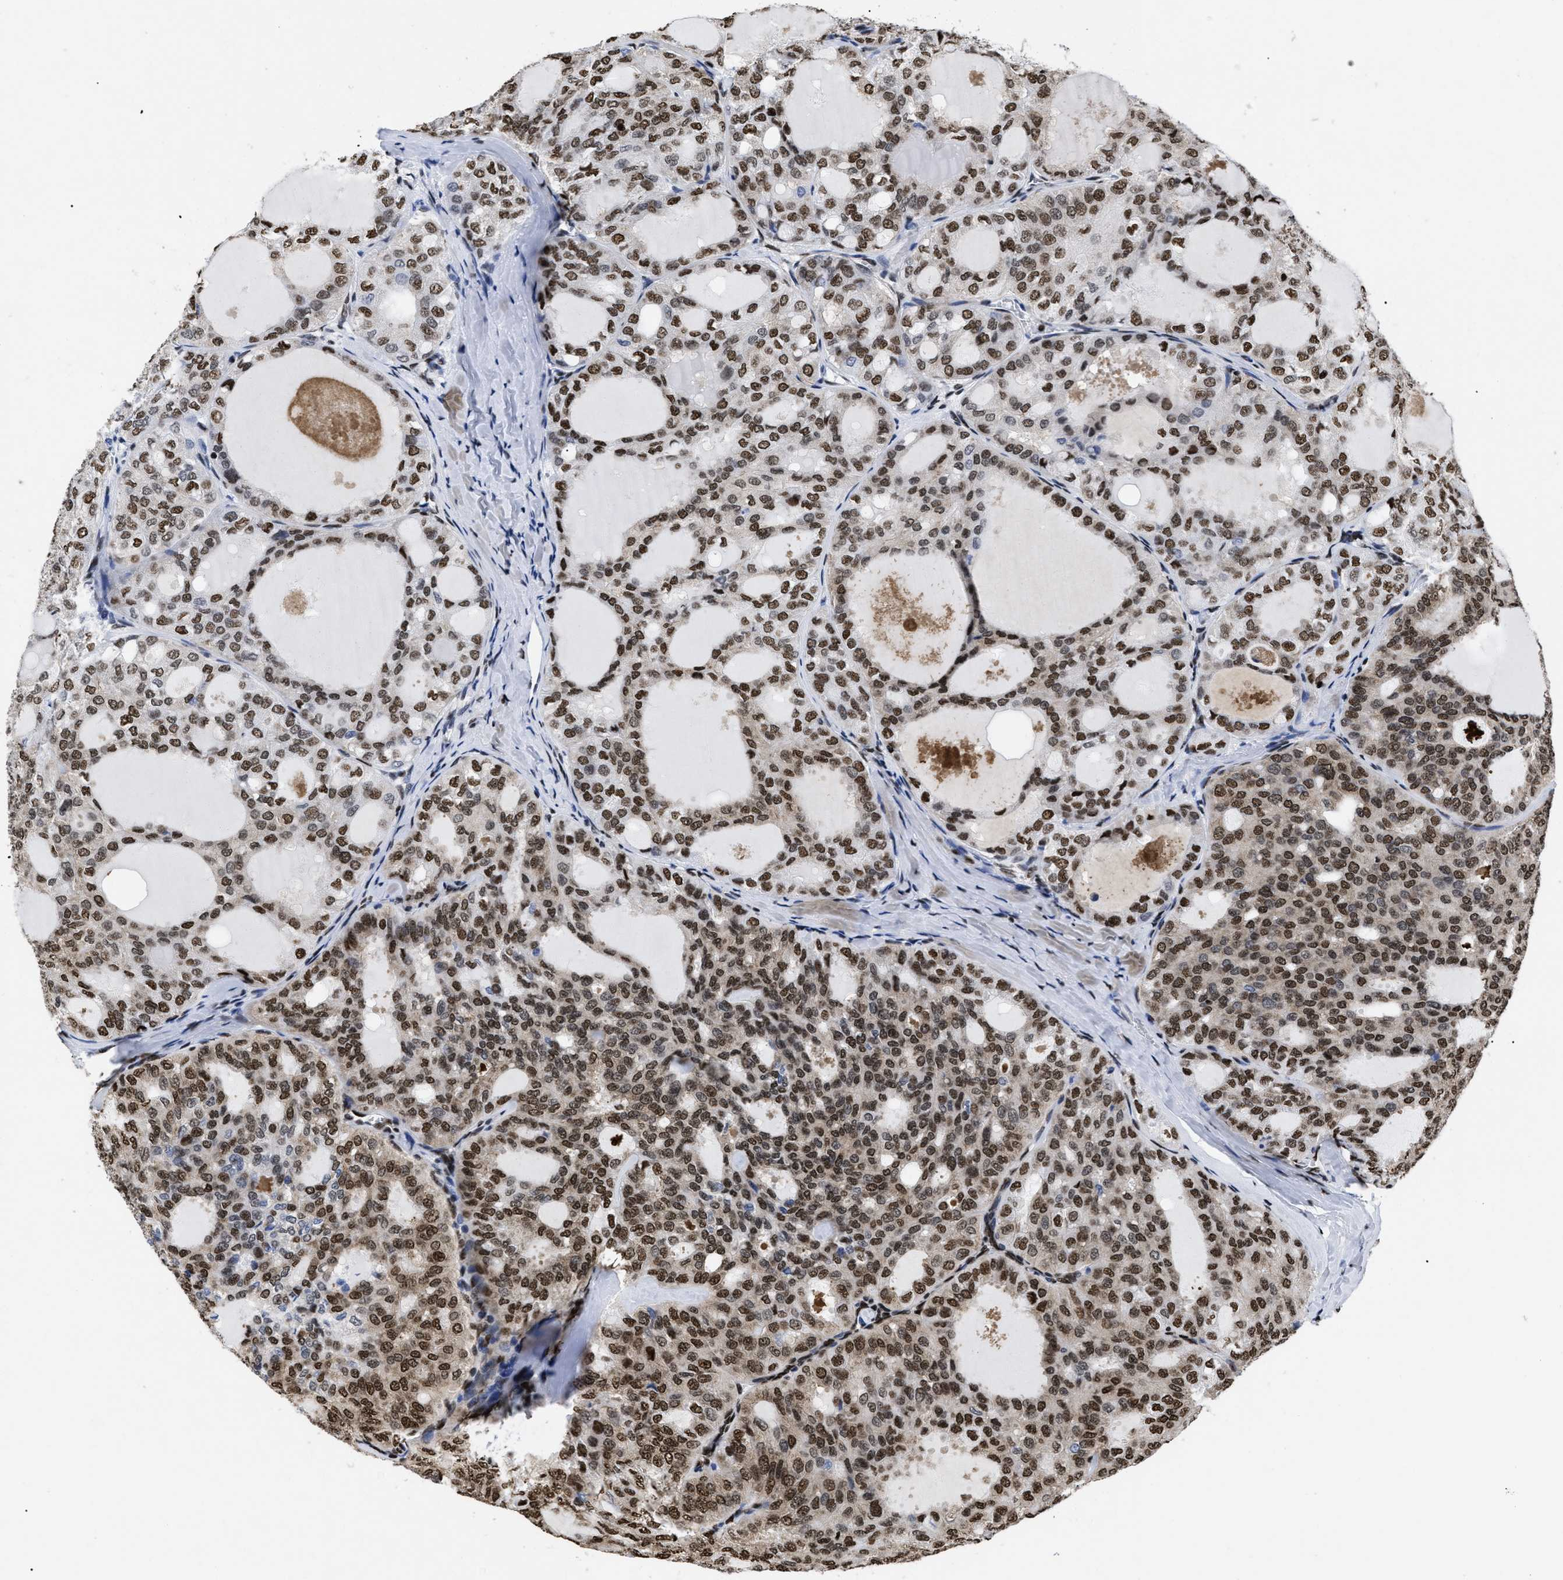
{"staining": {"intensity": "moderate", "quantity": ">75%", "location": "nuclear"}, "tissue": "thyroid cancer", "cell_type": "Tumor cells", "image_type": "cancer", "snomed": [{"axis": "morphology", "description": "Follicular adenoma carcinoma, NOS"}, {"axis": "topography", "description": "Thyroid gland"}], "caption": "Thyroid follicular adenoma carcinoma was stained to show a protein in brown. There is medium levels of moderate nuclear staining in approximately >75% of tumor cells.", "gene": "CALHM3", "patient": {"sex": "male", "age": 75}}